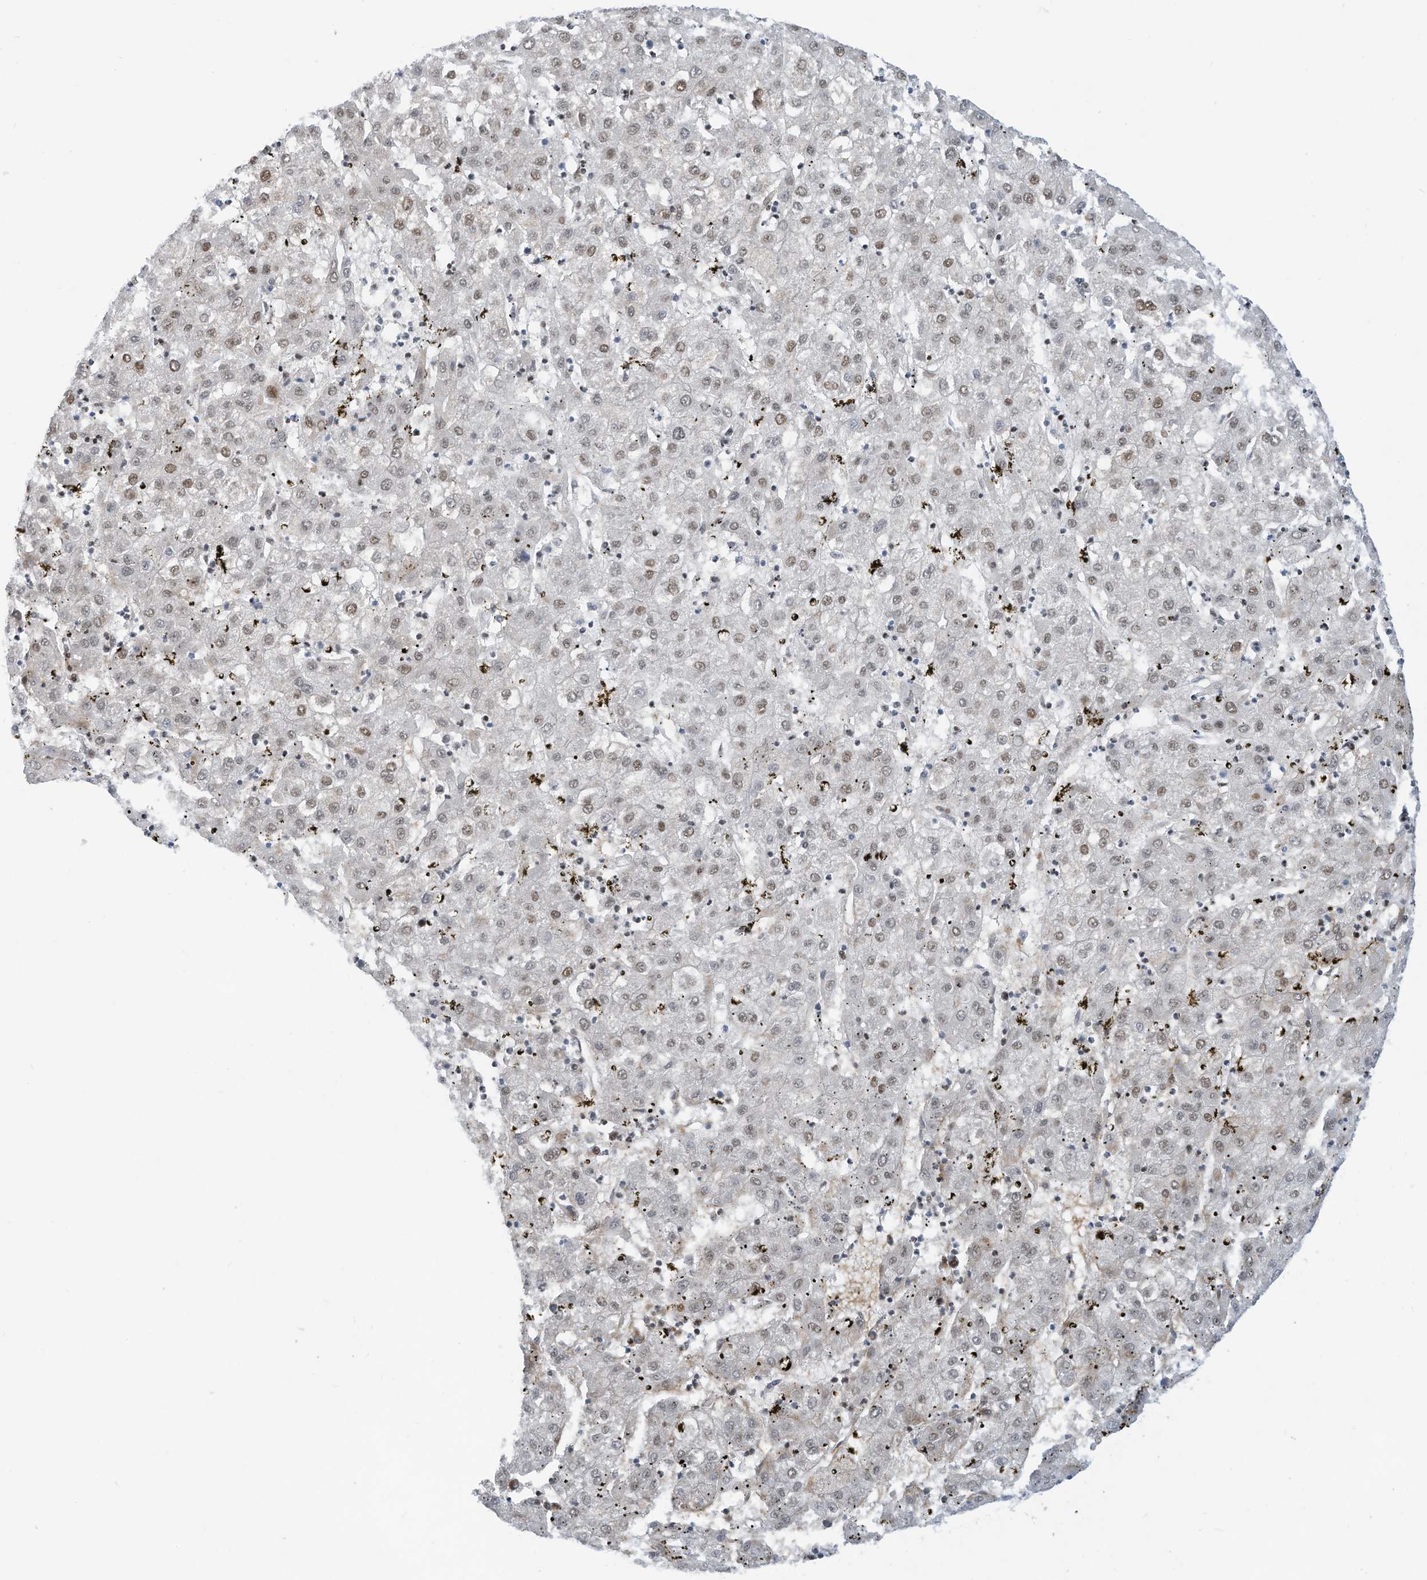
{"staining": {"intensity": "moderate", "quantity": "25%-75%", "location": "cytoplasmic/membranous,nuclear"}, "tissue": "liver cancer", "cell_type": "Tumor cells", "image_type": "cancer", "snomed": [{"axis": "morphology", "description": "Carcinoma, Hepatocellular, NOS"}, {"axis": "topography", "description": "Liver"}], "caption": "Human liver cancer (hepatocellular carcinoma) stained with a protein marker displays moderate staining in tumor cells.", "gene": "ECT2L", "patient": {"sex": "male", "age": 72}}